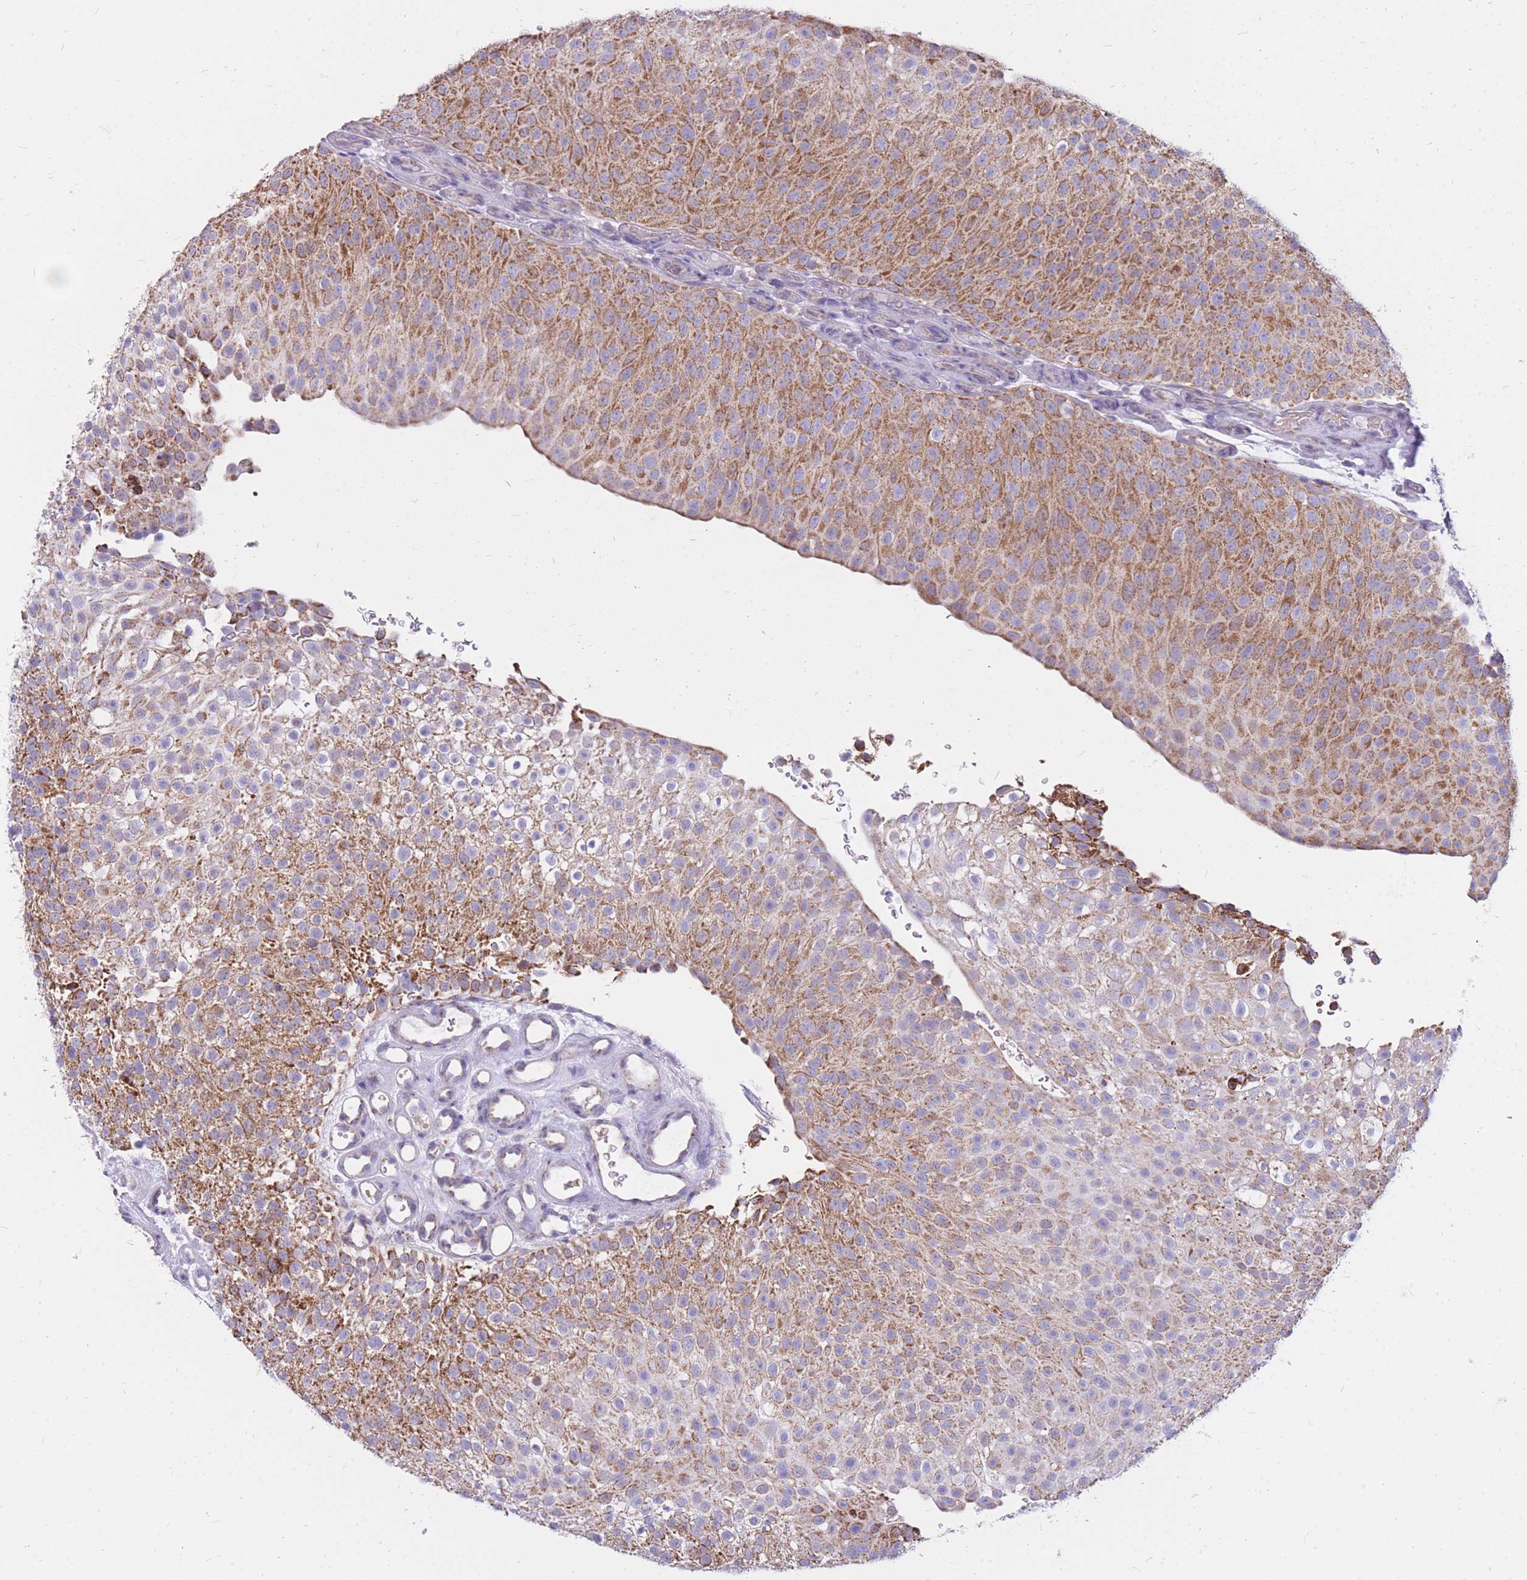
{"staining": {"intensity": "moderate", "quantity": ">75%", "location": "cytoplasmic/membranous"}, "tissue": "urothelial cancer", "cell_type": "Tumor cells", "image_type": "cancer", "snomed": [{"axis": "morphology", "description": "Urothelial carcinoma, Low grade"}, {"axis": "topography", "description": "Urinary bladder"}], "caption": "Immunohistochemistry (DAB (3,3'-diaminobenzidine)) staining of human urothelial carcinoma (low-grade) shows moderate cytoplasmic/membranous protein expression in approximately >75% of tumor cells.", "gene": "PCSK1", "patient": {"sex": "male", "age": 78}}